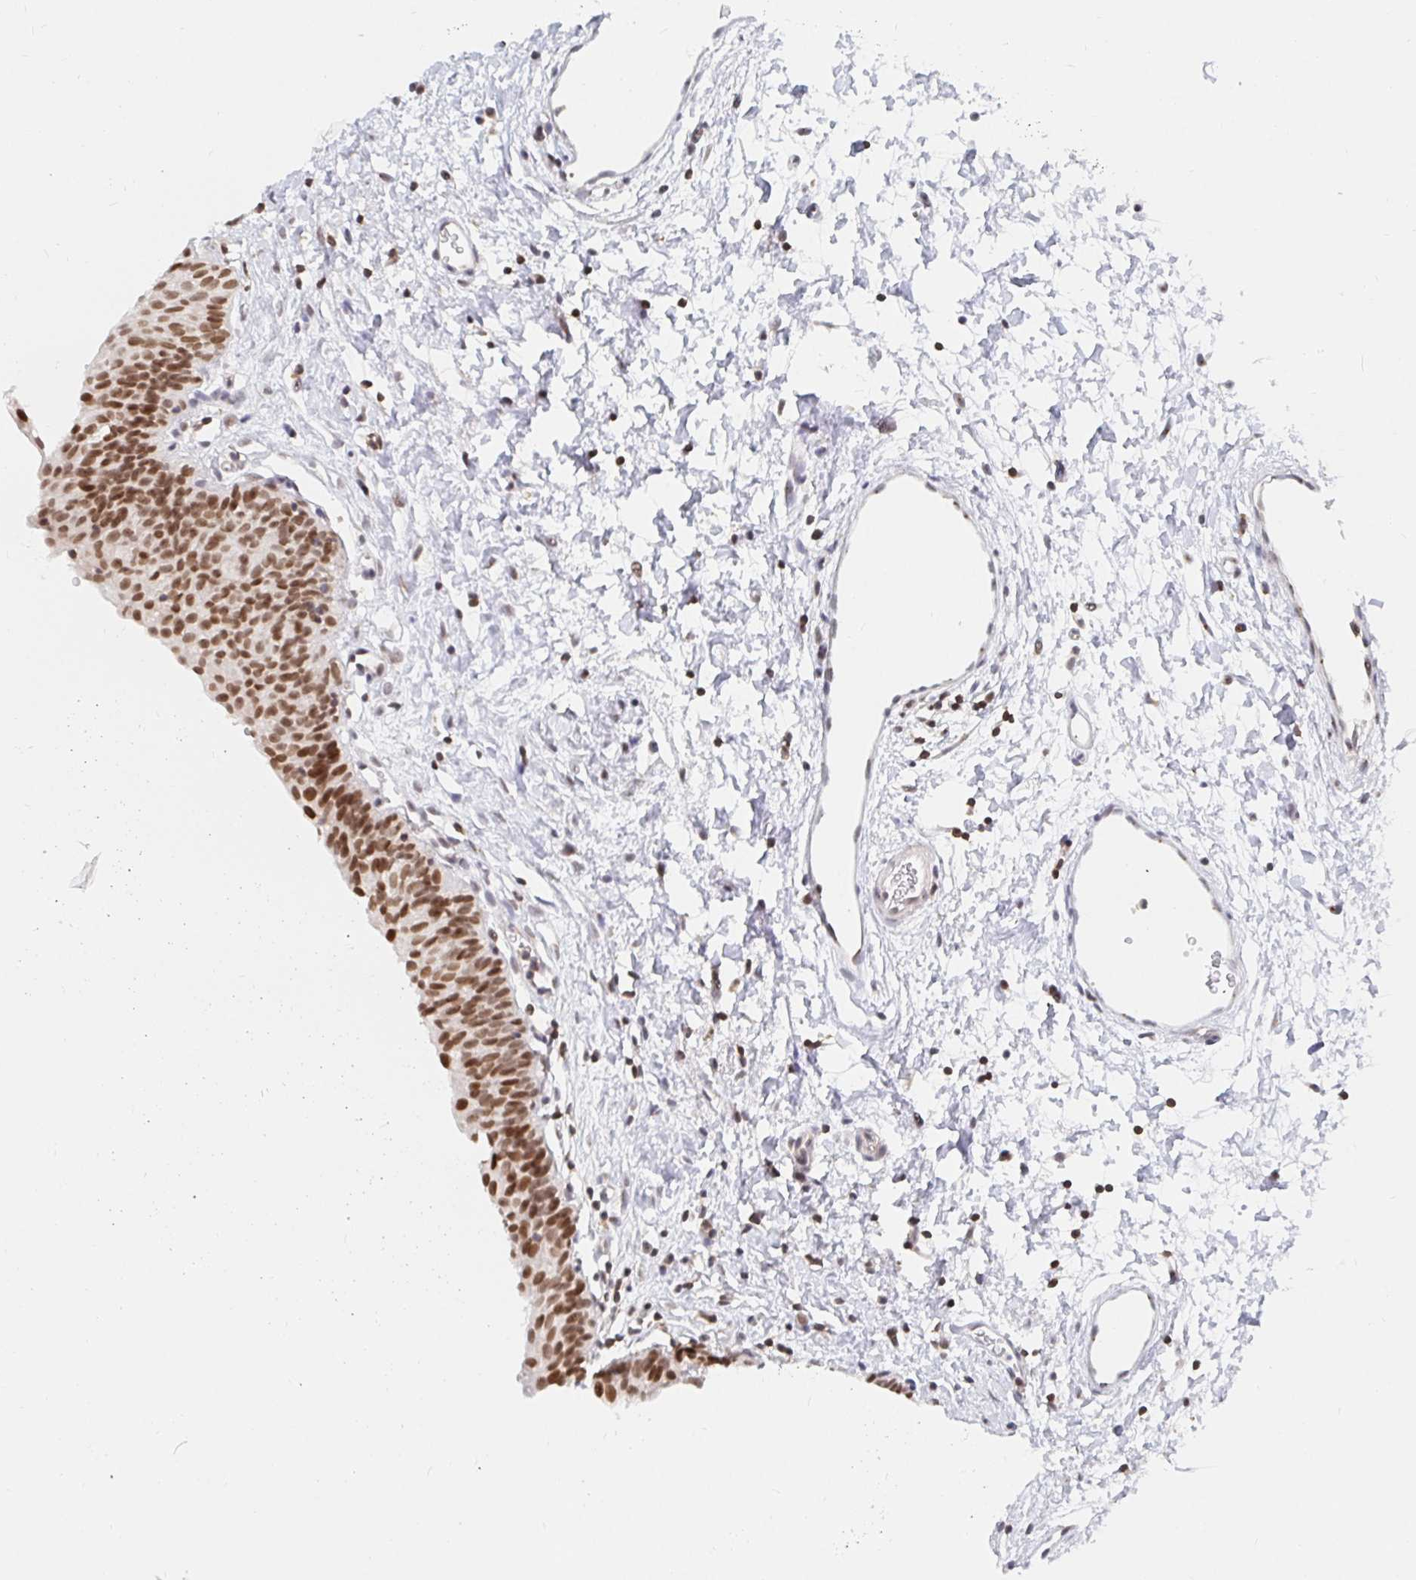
{"staining": {"intensity": "moderate", "quantity": ">75%", "location": "nuclear"}, "tissue": "urinary bladder", "cell_type": "Urothelial cells", "image_type": "normal", "snomed": [{"axis": "morphology", "description": "Normal tissue, NOS"}, {"axis": "topography", "description": "Urinary bladder"}], "caption": "This is a histology image of immunohistochemistry (IHC) staining of normal urinary bladder, which shows moderate positivity in the nuclear of urothelial cells.", "gene": "CHD2", "patient": {"sex": "male", "age": 51}}